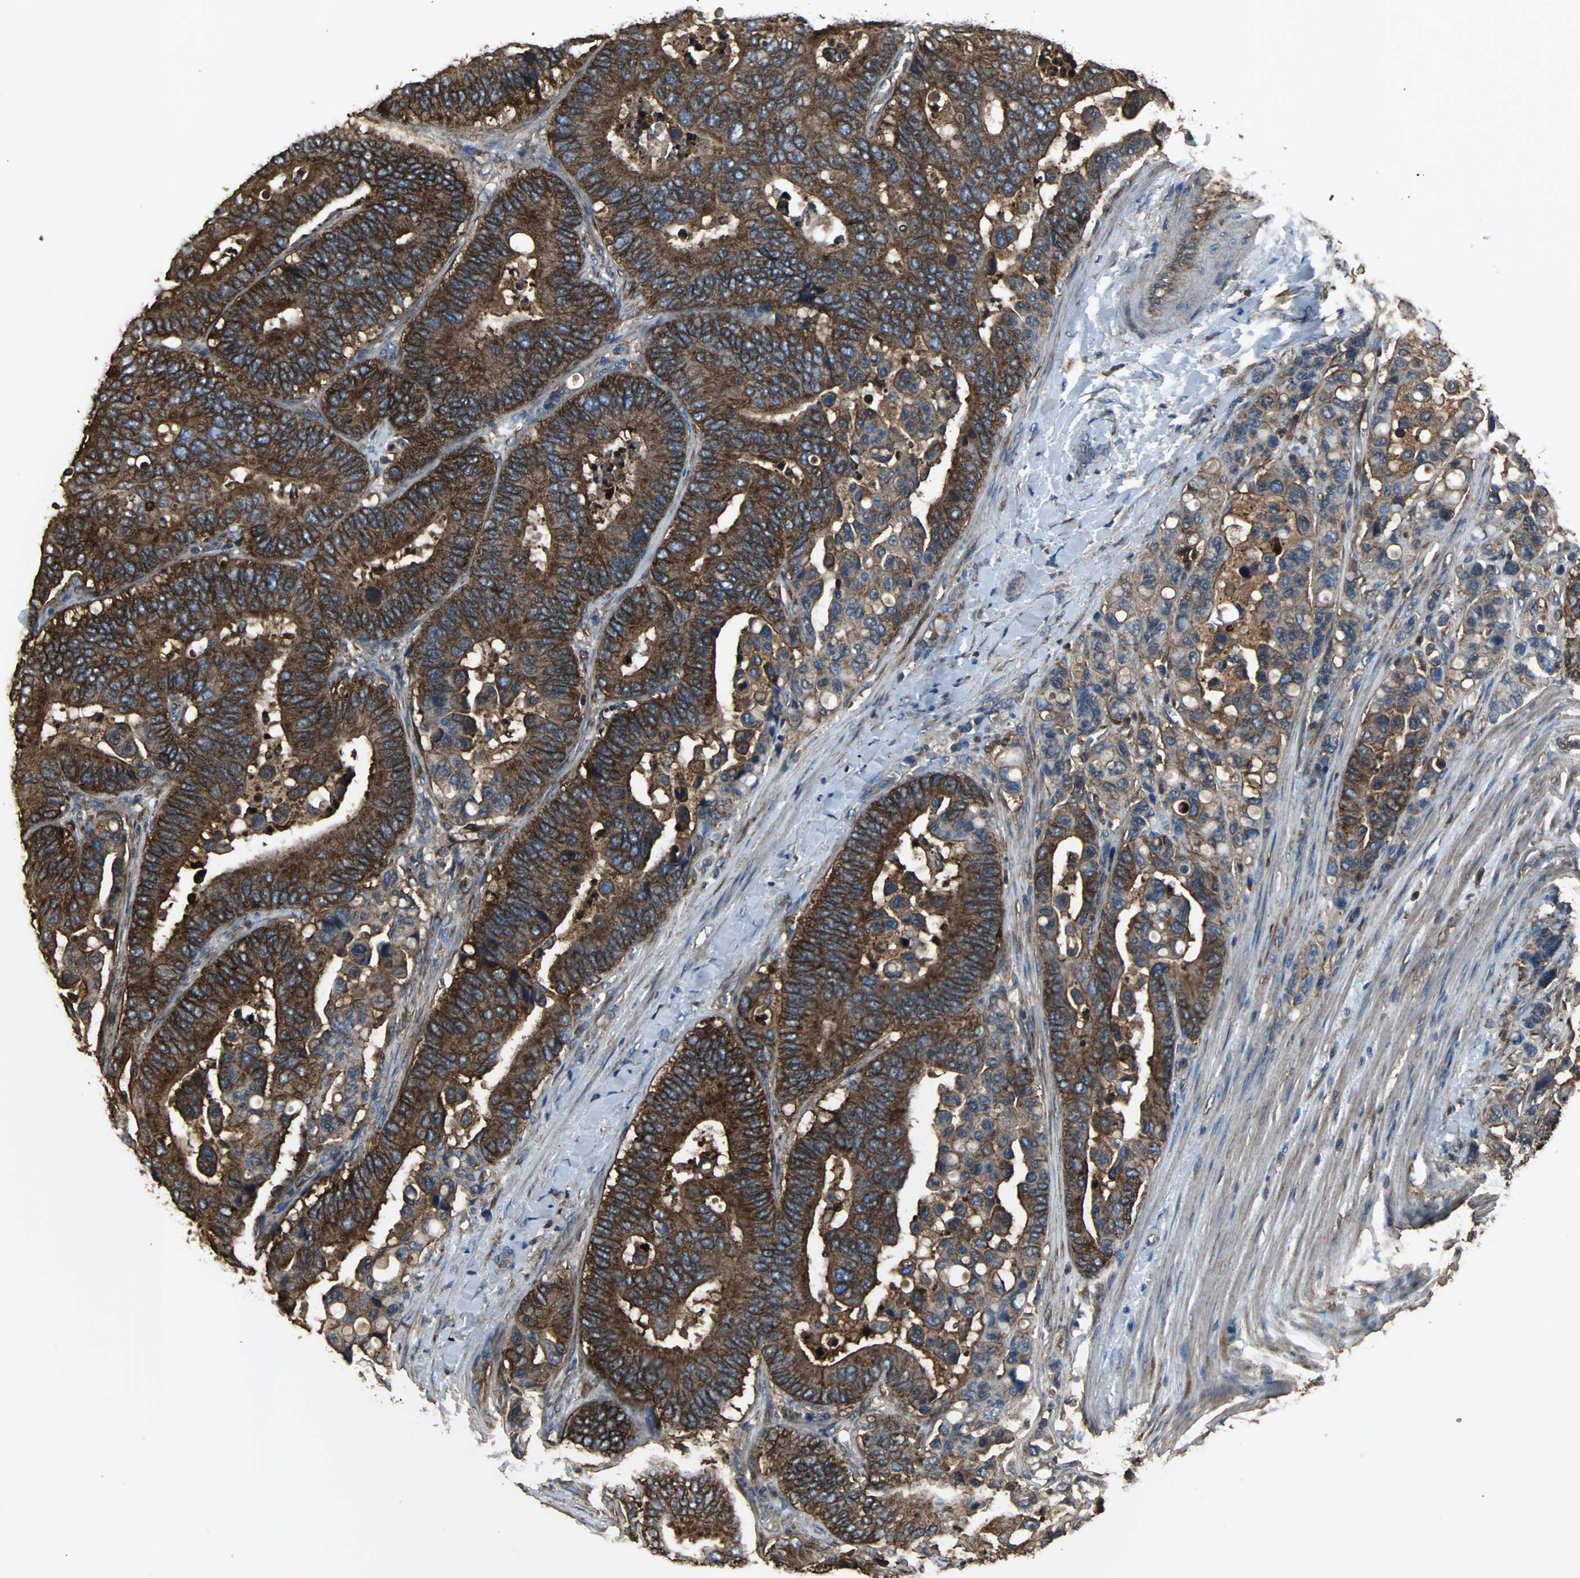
{"staining": {"intensity": "strong", "quantity": ">75%", "location": "cytoplasmic/membranous"}, "tissue": "colorectal cancer", "cell_type": "Tumor cells", "image_type": "cancer", "snomed": [{"axis": "morphology", "description": "Normal tissue, NOS"}, {"axis": "morphology", "description": "Adenocarcinoma, NOS"}, {"axis": "topography", "description": "Colon"}], "caption": "Protein analysis of colorectal cancer tissue reveals strong cytoplasmic/membranous staining in about >75% of tumor cells. The staining is performed using DAB brown chromogen to label protein expression. The nuclei are counter-stained blue using hematoxylin.", "gene": "ACTN1", "patient": {"sex": "male", "age": 82}}